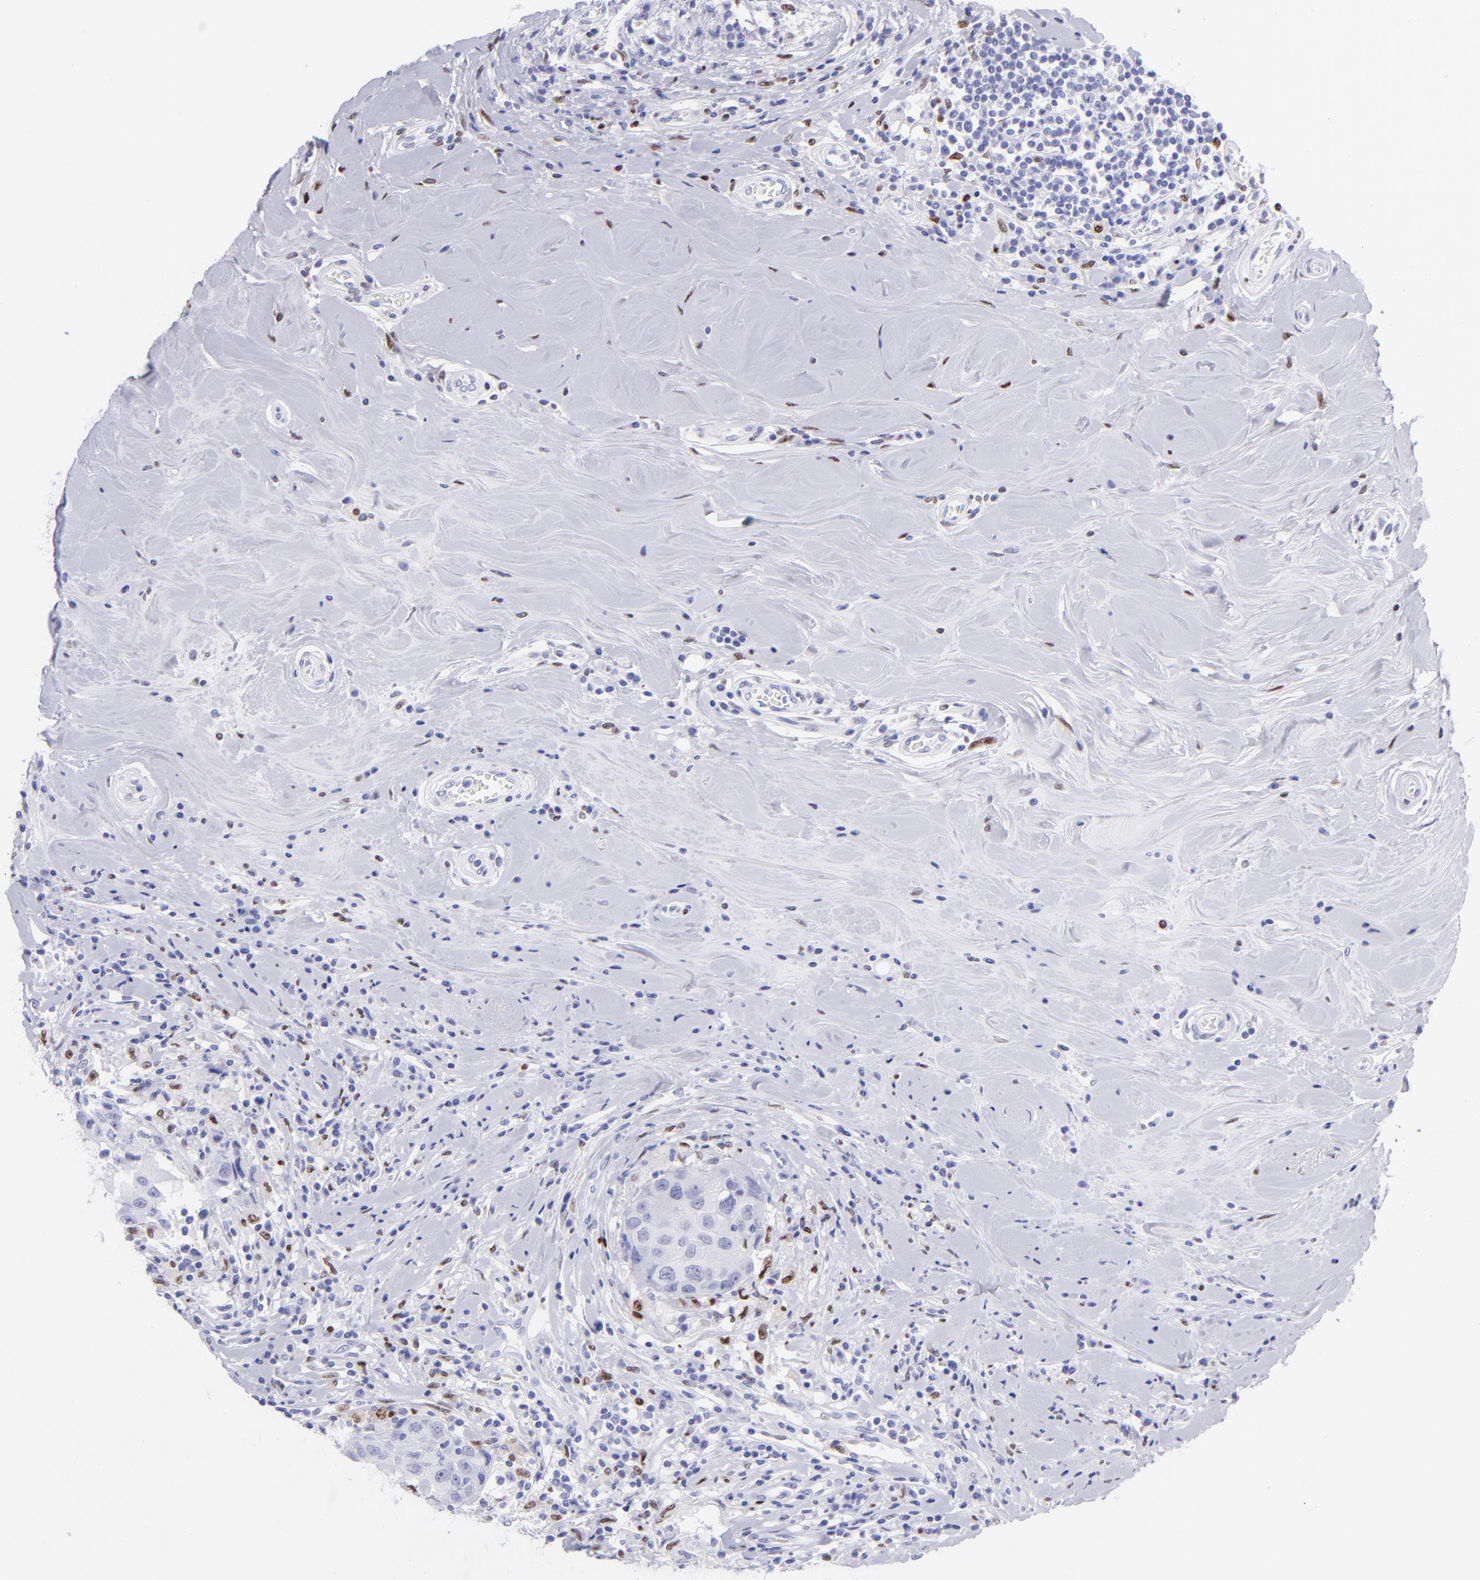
{"staining": {"intensity": "negative", "quantity": "none", "location": "none"}, "tissue": "breast cancer", "cell_type": "Tumor cells", "image_type": "cancer", "snomed": [{"axis": "morphology", "description": "Duct carcinoma"}, {"axis": "topography", "description": "Breast"}], "caption": "Protein analysis of intraductal carcinoma (breast) reveals no significant positivity in tumor cells.", "gene": "MITF", "patient": {"sex": "female", "age": 27}}